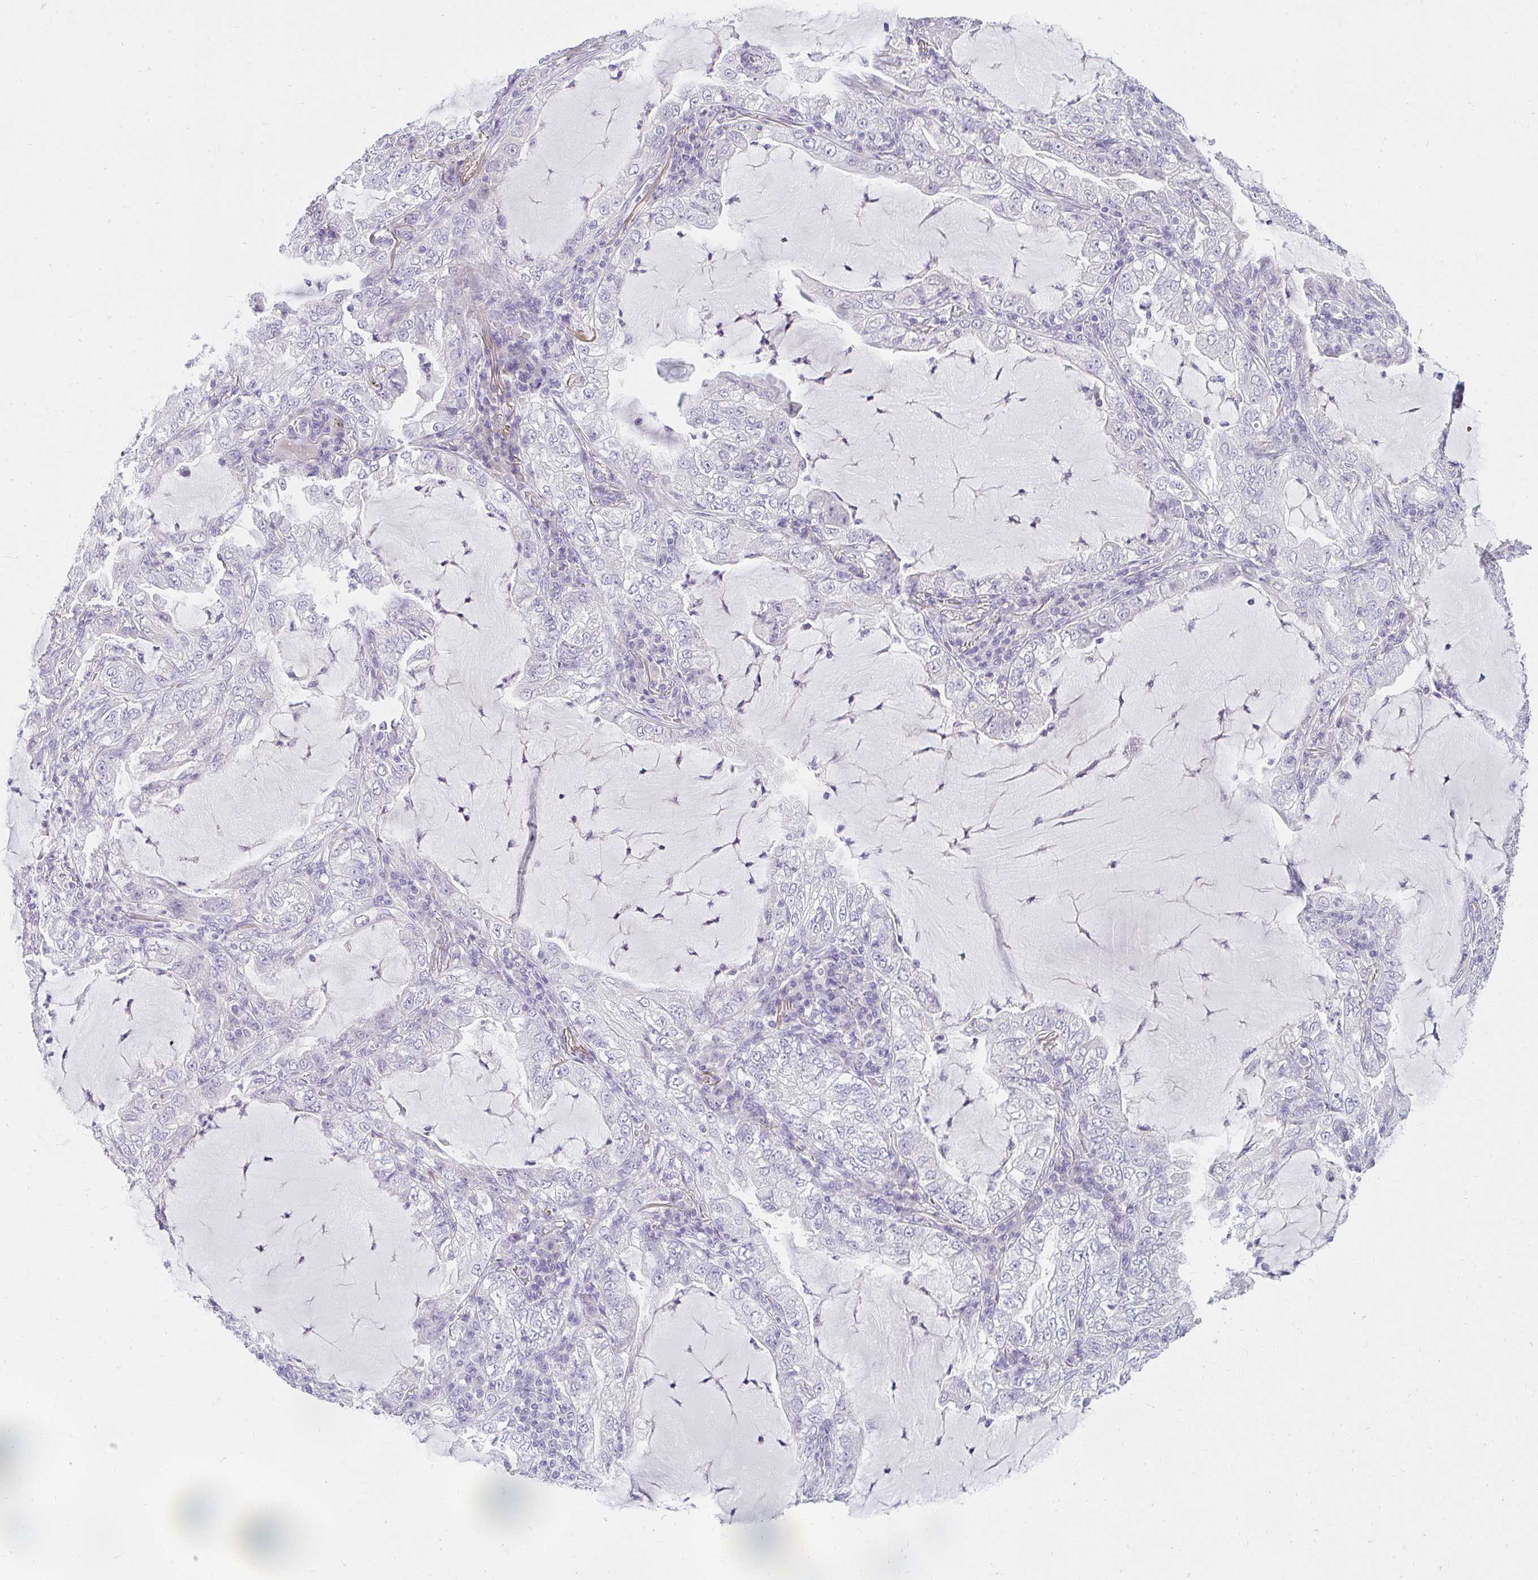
{"staining": {"intensity": "negative", "quantity": "none", "location": "none"}, "tissue": "lung cancer", "cell_type": "Tumor cells", "image_type": "cancer", "snomed": [{"axis": "morphology", "description": "Adenocarcinoma, NOS"}, {"axis": "topography", "description": "Lung"}], "caption": "Lung cancer stained for a protein using immunohistochemistry (IHC) displays no staining tumor cells.", "gene": "PPP1R3G", "patient": {"sex": "female", "age": 73}}